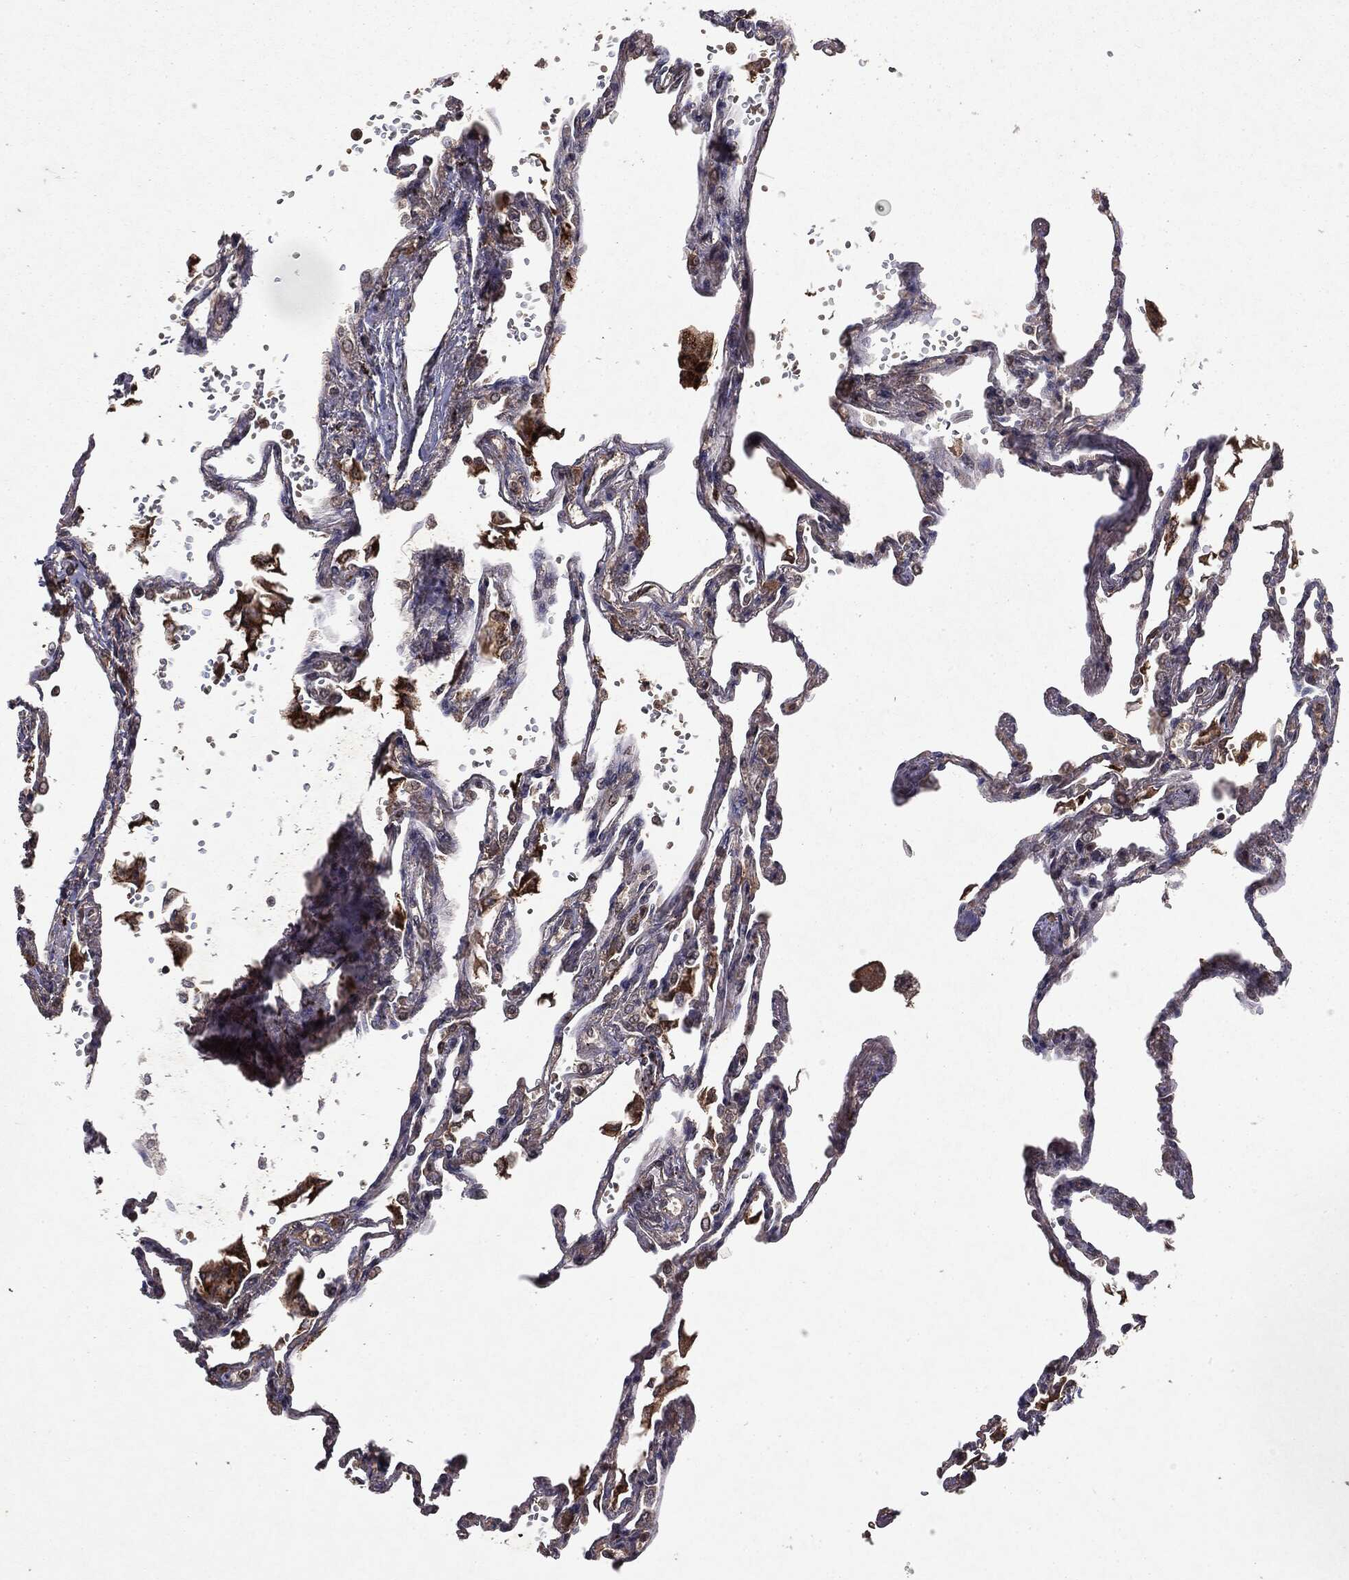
{"staining": {"intensity": "moderate", "quantity": "25%-75%", "location": "cytoplasmic/membranous"}, "tissue": "lung", "cell_type": "Alveolar cells", "image_type": "normal", "snomed": [{"axis": "morphology", "description": "Normal tissue, NOS"}, {"axis": "topography", "description": "Lung"}], "caption": "IHC (DAB) staining of unremarkable lung displays moderate cytoplasmic/membranous protein staining in approximately 25%-75% of alveolar cells.", "gene": "MTOR", "patient": {"sex": "male", "age": 78}}